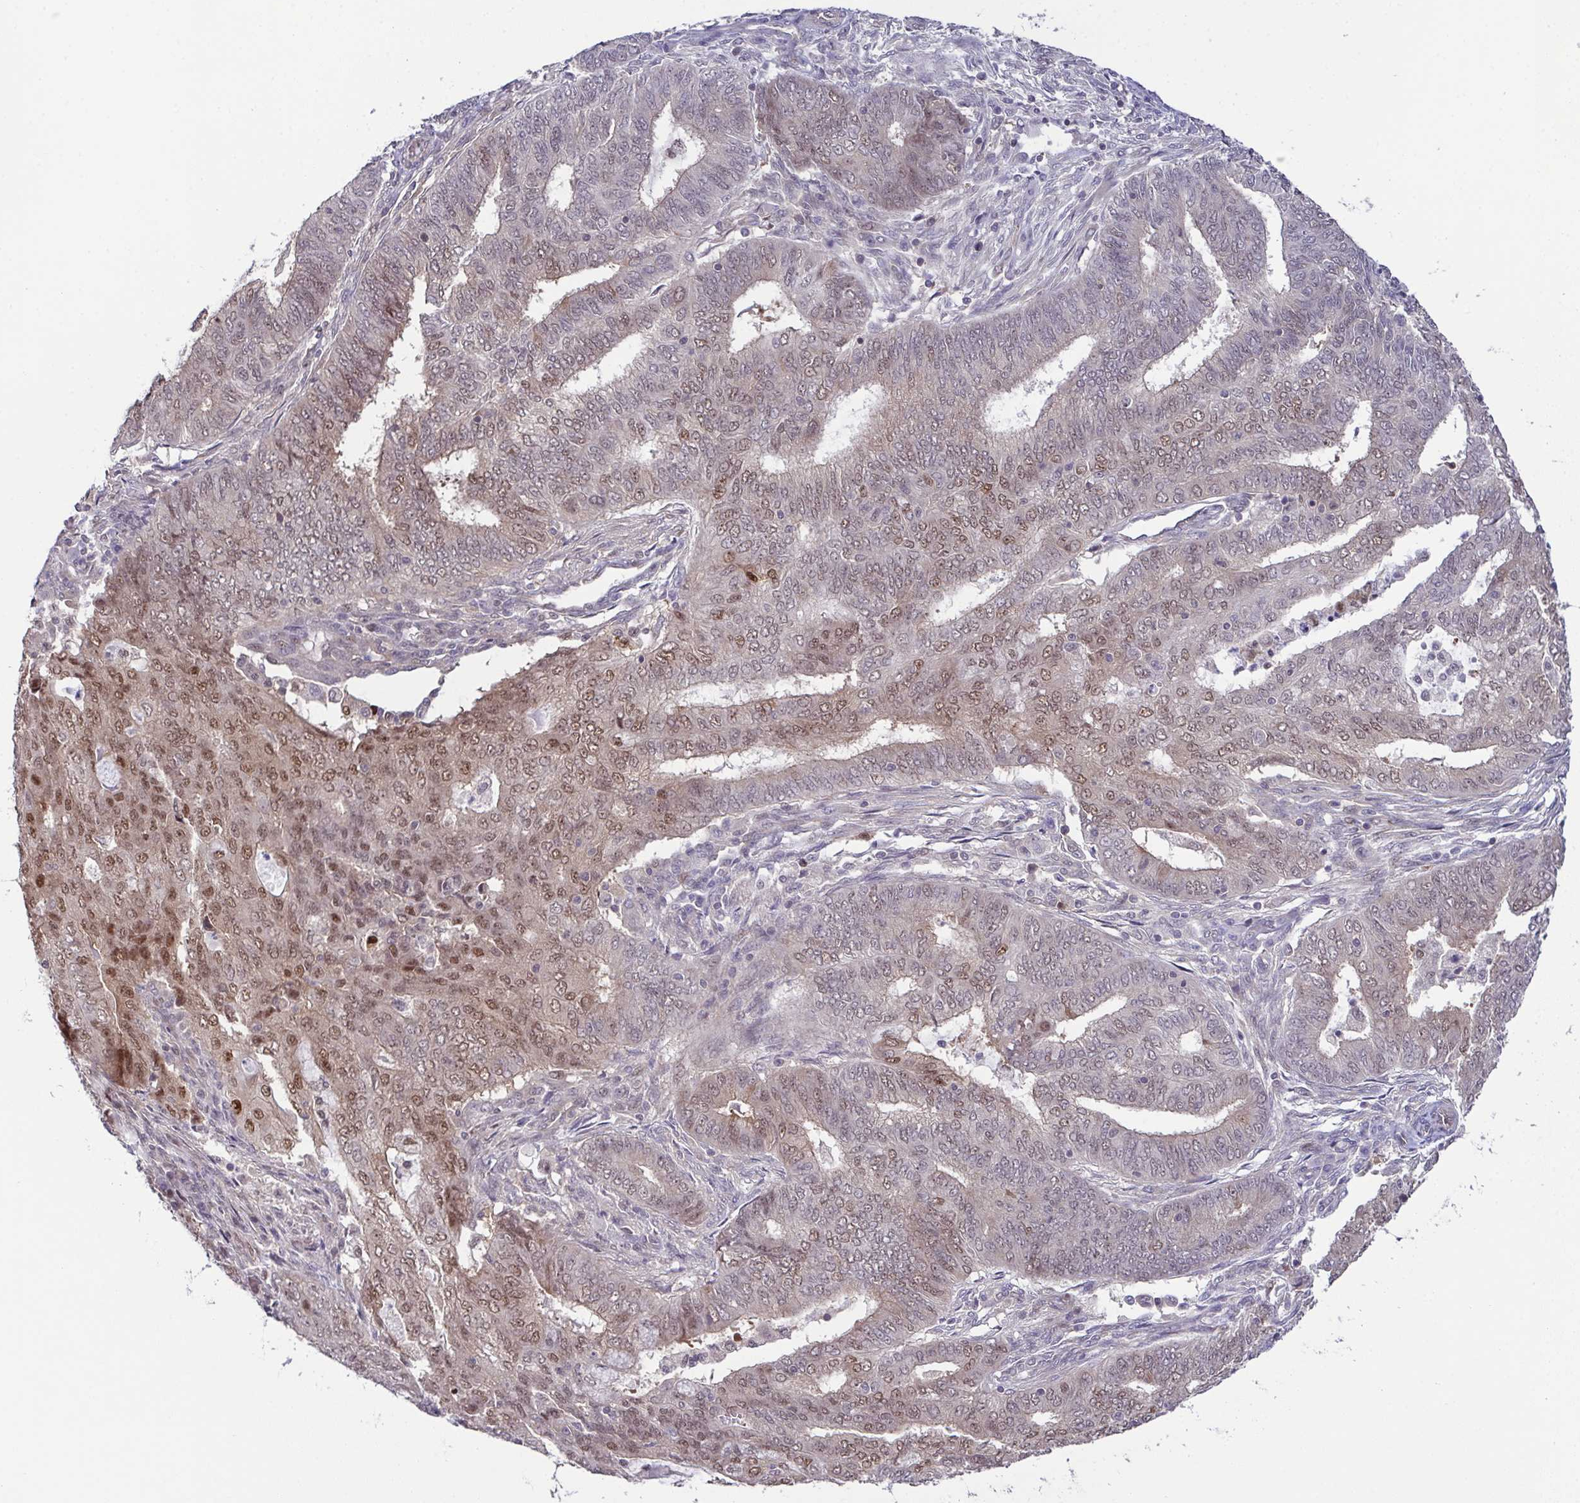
{"staining": {"intensity": "moderate", "quantity": "<25%", "location": "nuclear"}, "tissue": "endometrial cancer", "cell_type": "Tumor cells", "image_type": "cancer", "snomed": [{"axis": "morphology", "description": "Adenocarcinoma, NOS"}, {"axis": "topography", "description": "Endometrium"}], "caption": "Adenocarcinoma (endometrial) stained with a brown dye shows moderate nuclear positive expression in approximately <25% of tumor cells.", "gene": "DNAJB1", "patient": {"sex": "female", "age": 62}}